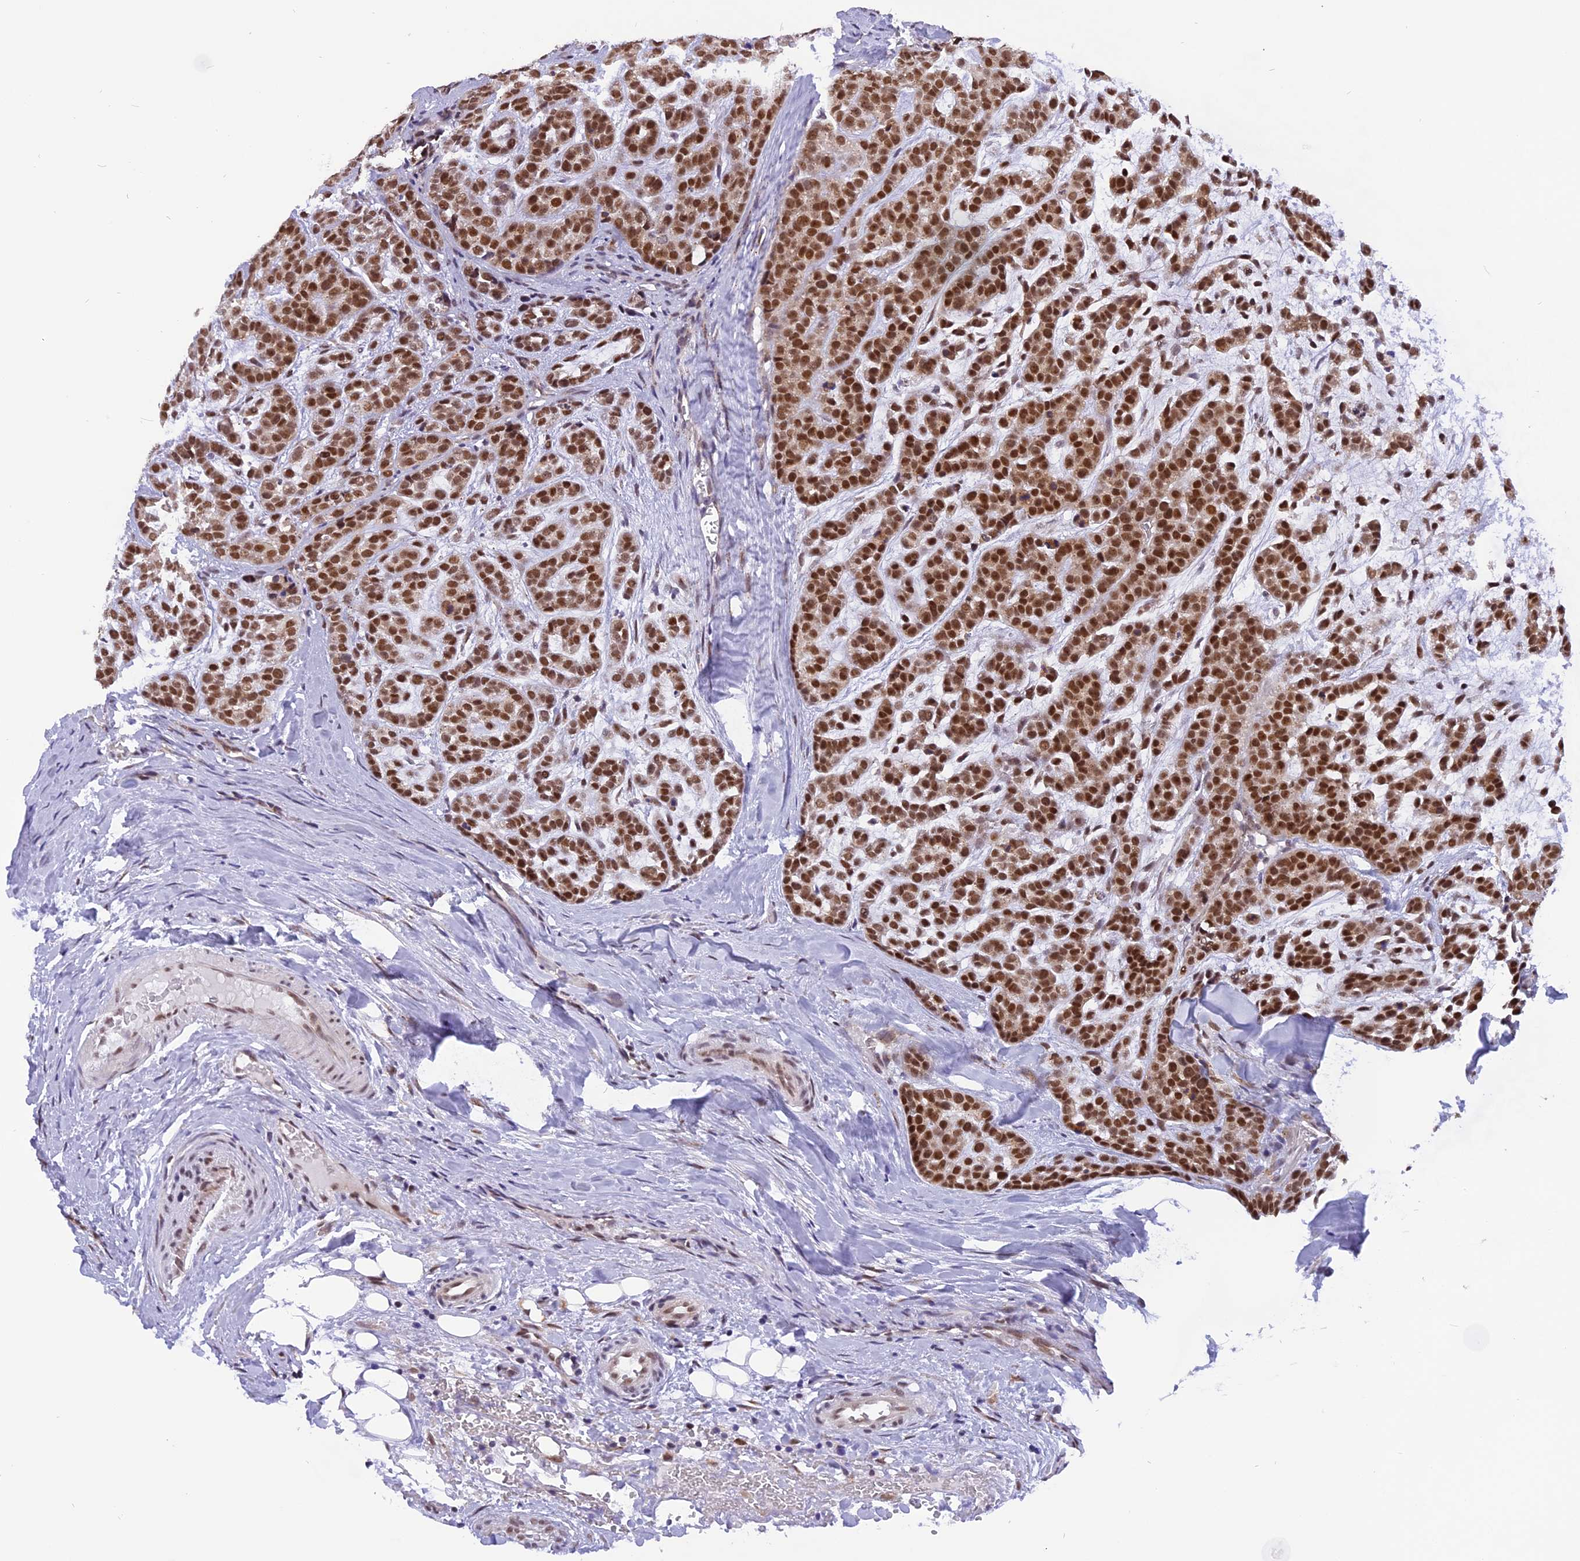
{"staining": {"intensity": "strong", "quantity": ">75%", "location": "nuclear"}, "tissue": "head and neck cancer", "cell_type": "Tumor cells", "image_type": "cancer", "snomed": [{"axis": "morphology", "description": "Adenocarcinoma, NOS"}, {"axis": "morphology", "description": "Adenoma, NOS"}, {"axis": "topography", "description": "Head-Neck"}], "caption": "IHC (DAB) staining of head and neck adenocarcinoma displays strong nuclear protein positivity in approximately >75% of tumor cells.", "gene": "IRF2BP1", "patient": {"sex": "female", "age": 55}}